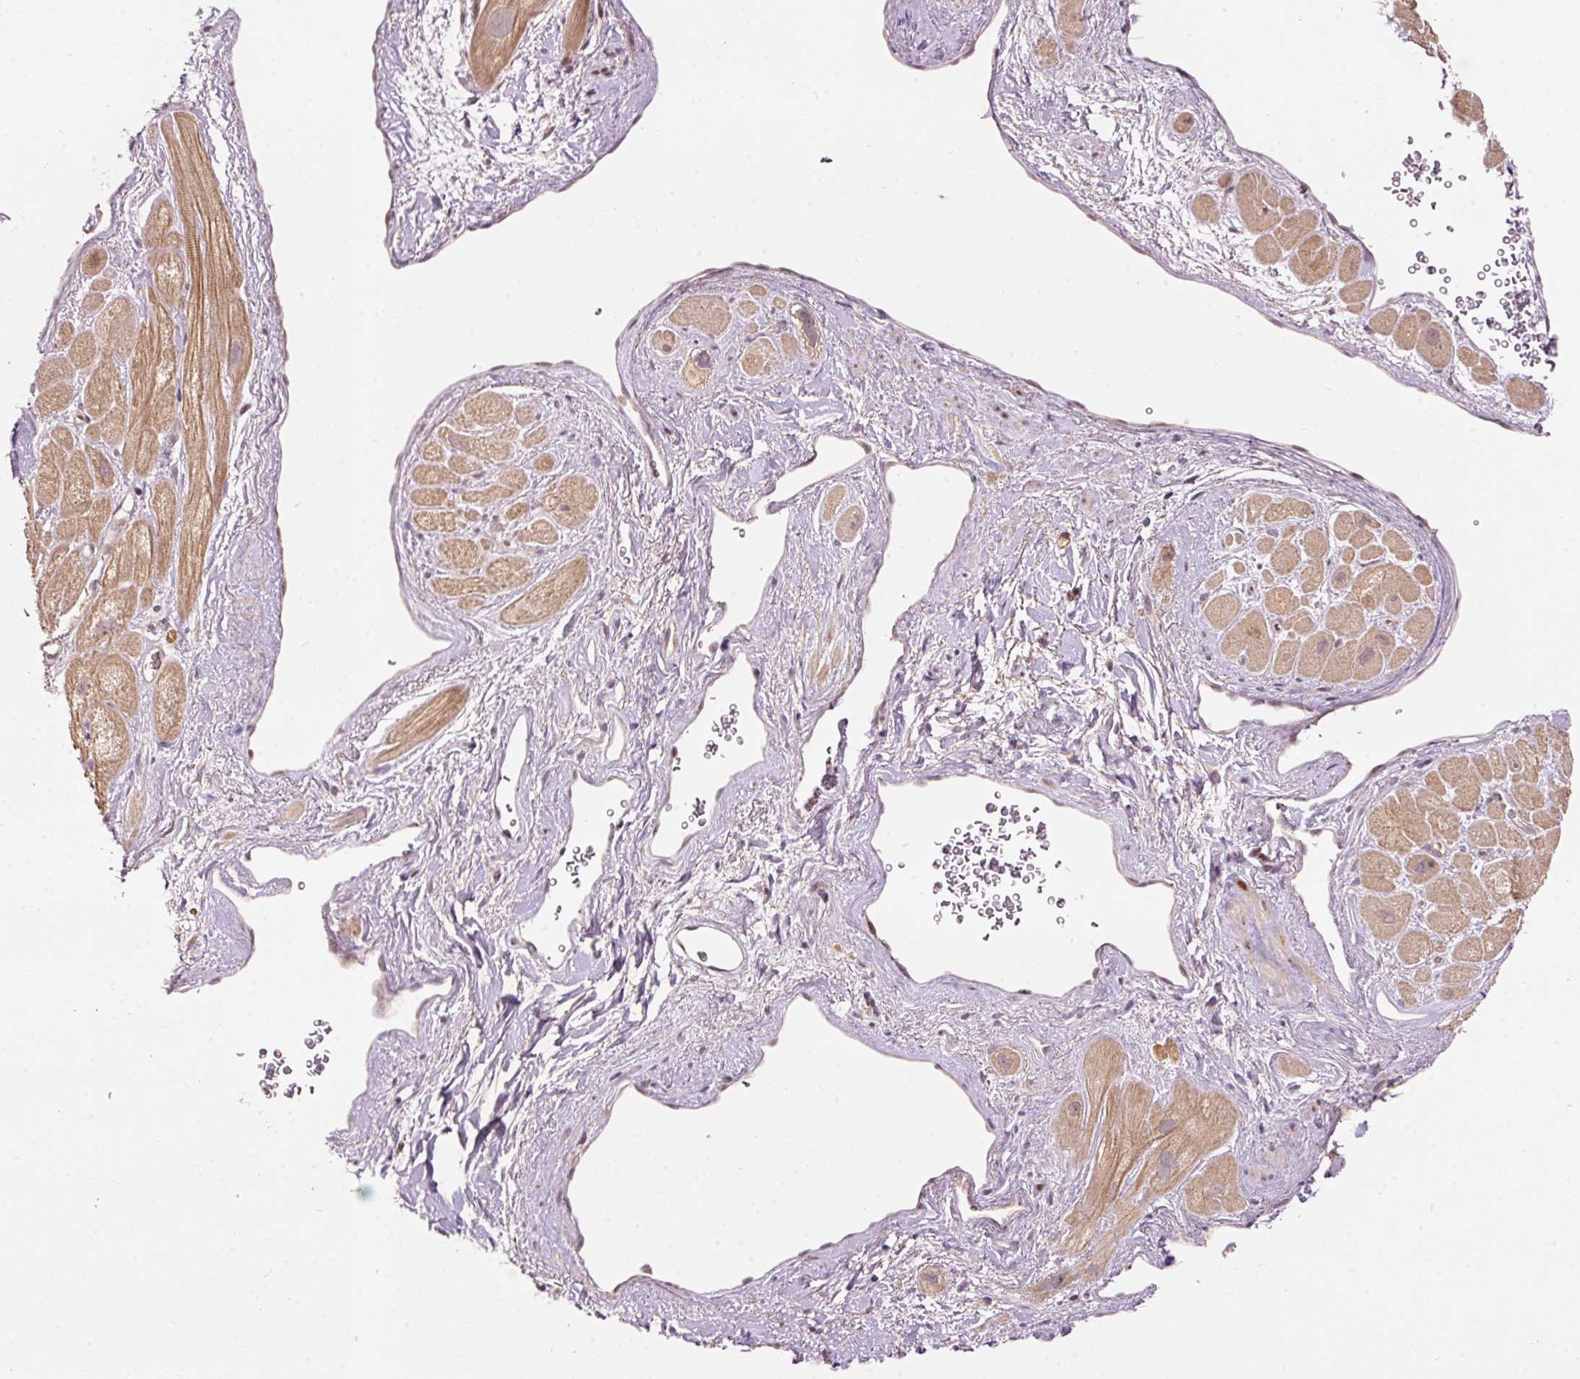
{"staining": {"intensity": "moderate", "quantity": ">75%", "location": "cytoplasmic/membranous,nuclear"}, "tissue": "heart muscle", "cell_type": "Cardiomyocytes", "image_type": "normal", "snomed": [{"axis": "morphology", "description": "Normal tissue, NOS"}, {"axis": "topography", "description": "Heart"}], "caption": "Immunohistochemical staining of benign heart muscle reveals medium levels of moderate cytoplasmic/membranous,nuclear expression in approximately >75% of cardiomyocytes. The staining was performed using DAB (3,3'-diaminobenzidine) to visualize the protein expression in brown, while the nuclei were stained in blue with hematoxylin (Magnification: 20x).", "gene": "PCDHB1", "patient": {"sex": "male", "age": 49}}